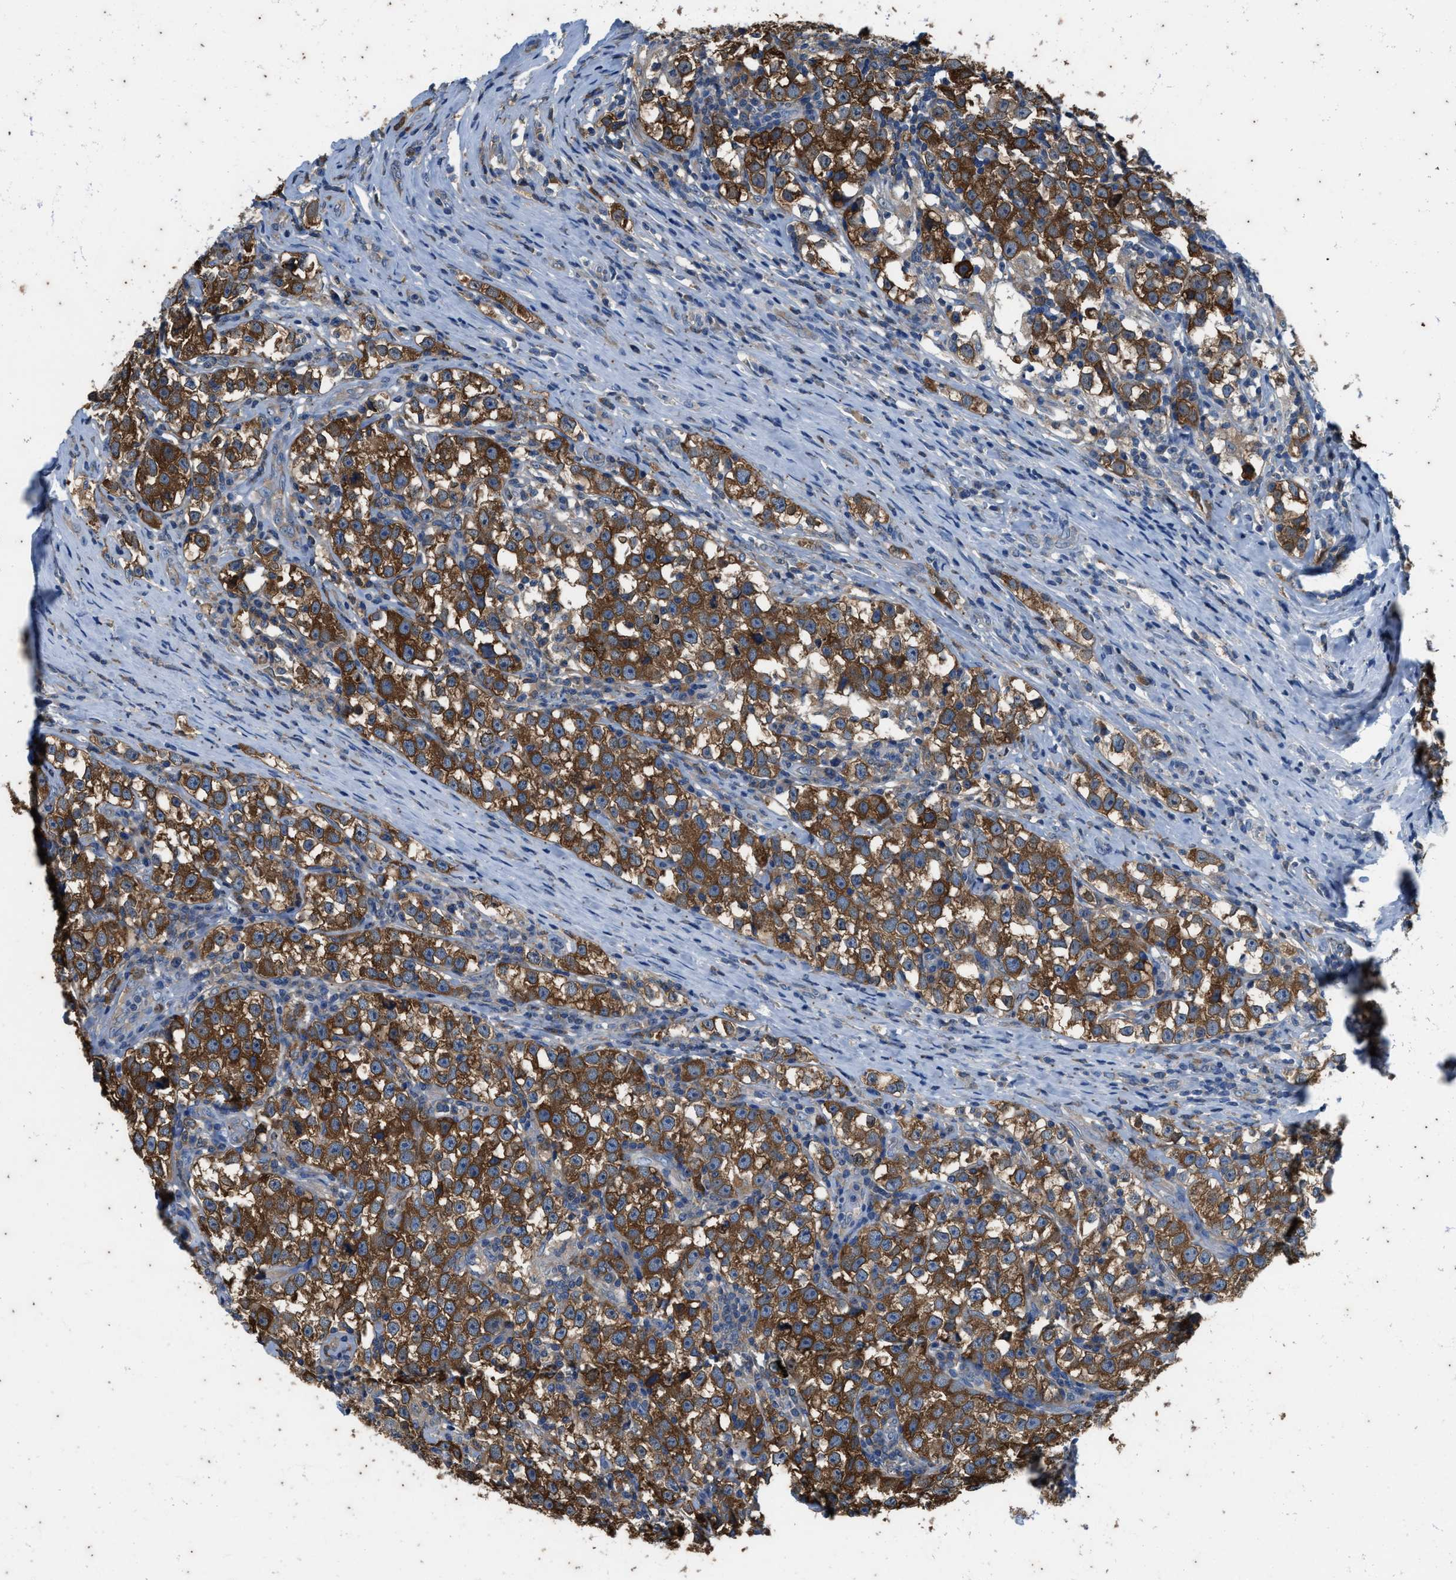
{"staining": {"intensity": "strong", "quantity": ">75%", "location": "cytoplasmic/membranous"}, "tissue": "testis cancer", "cell_type": "Tumor cells", "image_type": "cancer", "snomed": [{"axis": "morphology", "description": "Normal tissue, NOS"}, {"axis": "morphology", "description": "Seminoma, NOS"}, {"axis": "topography", "description": "Testis"}], "caption": "Tumor cells demonstrate high levels of strong cytoplasmic/membranous expression in about >75% of cells in human testis cancer (seminoma).", "gene": "COX19", "patient": {"sex": "male", "age": 43}}